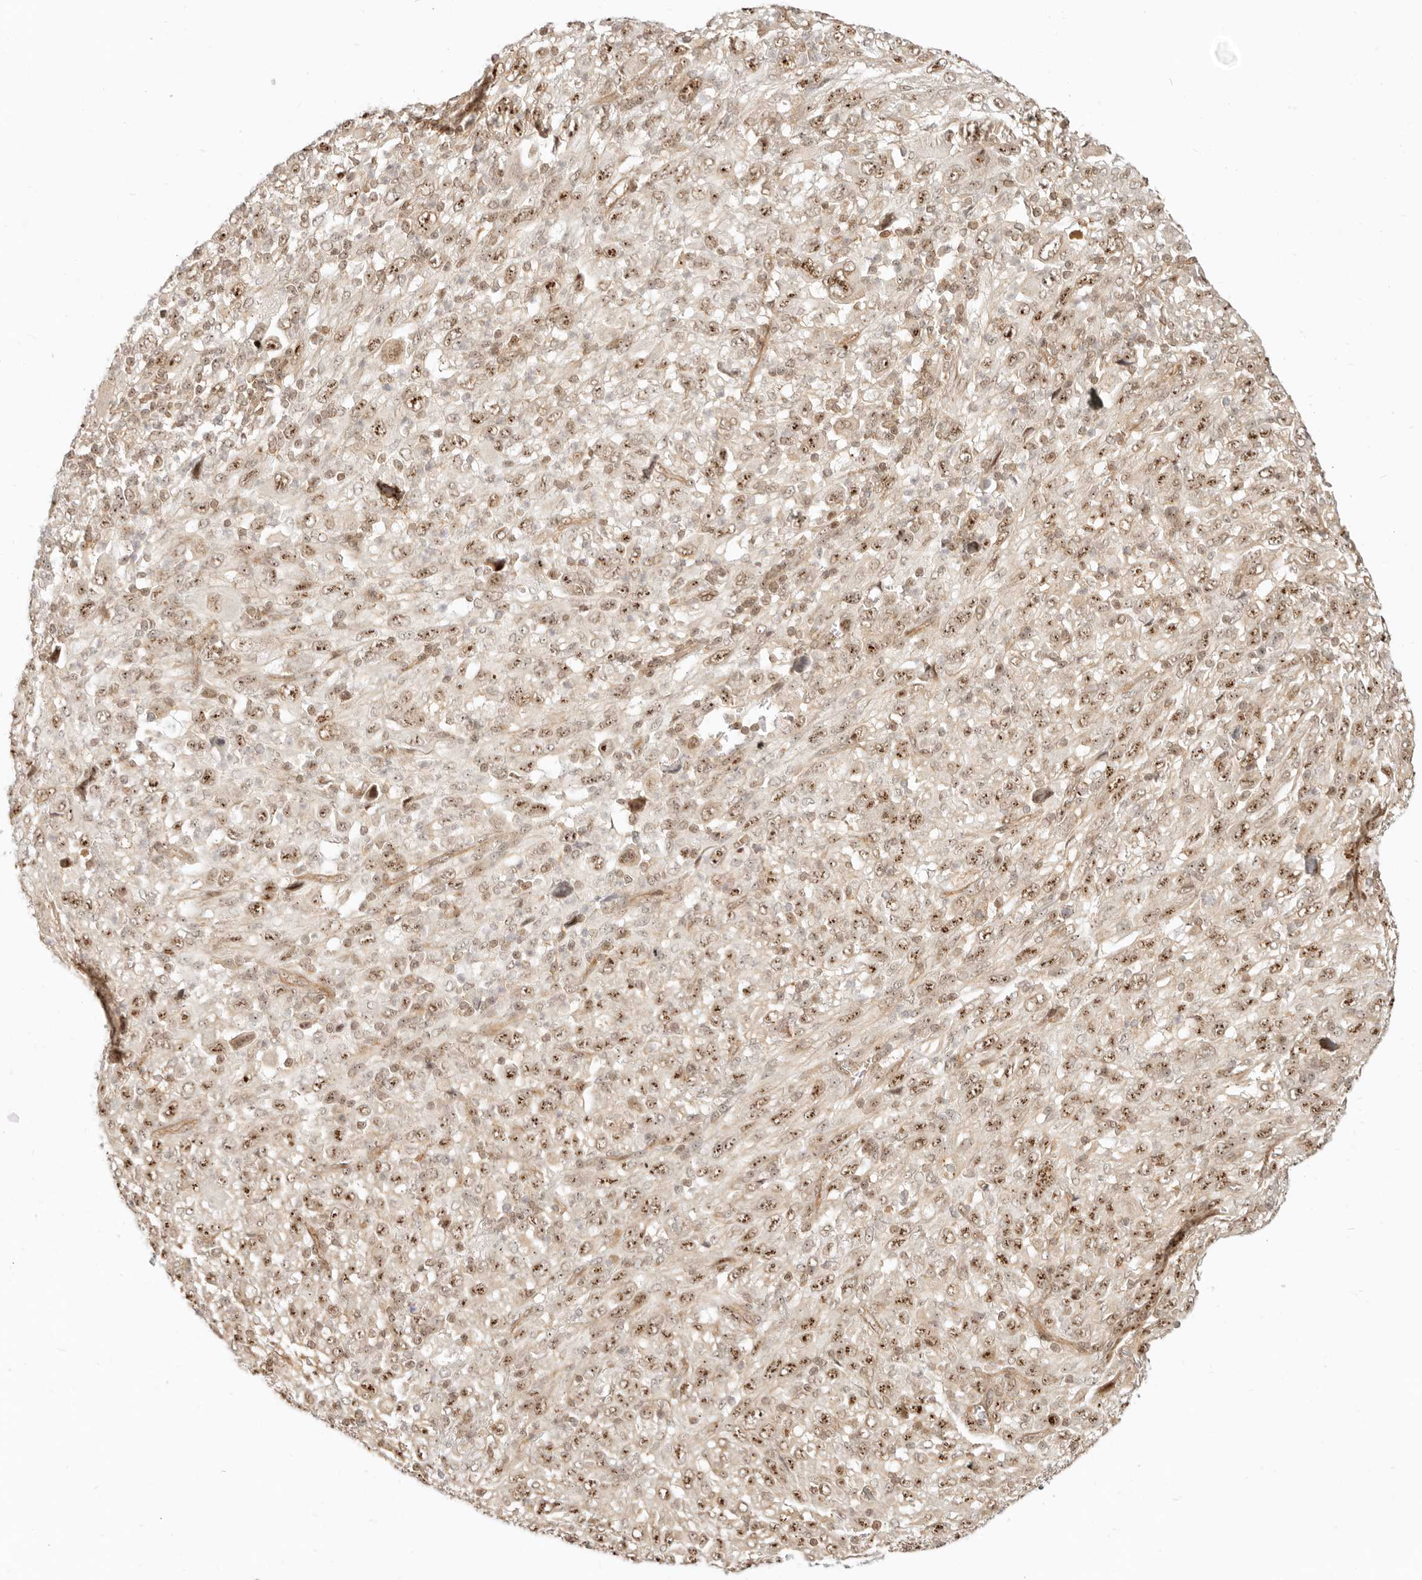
{"staining": {"intensity": "strong", "quantity": ">75%", "location": "nuclear"}, "tissue": "melanoma", "cell_type": "Tumor cells", "image_type": "cancer", "snomed": [{"axis": "morphology", "description": "Malignant melanoma, Metastatic site"}, {"axis": "topography", "description": "Skin"}], "caption": "The photomicrograph demonstrates immunohistochemical staining of melanoma. There is strong nuclear positivity is present in approximately >75% of tumor cells.", "gene": "BAP1", "patient": {"sex": "female", "age": 56}}